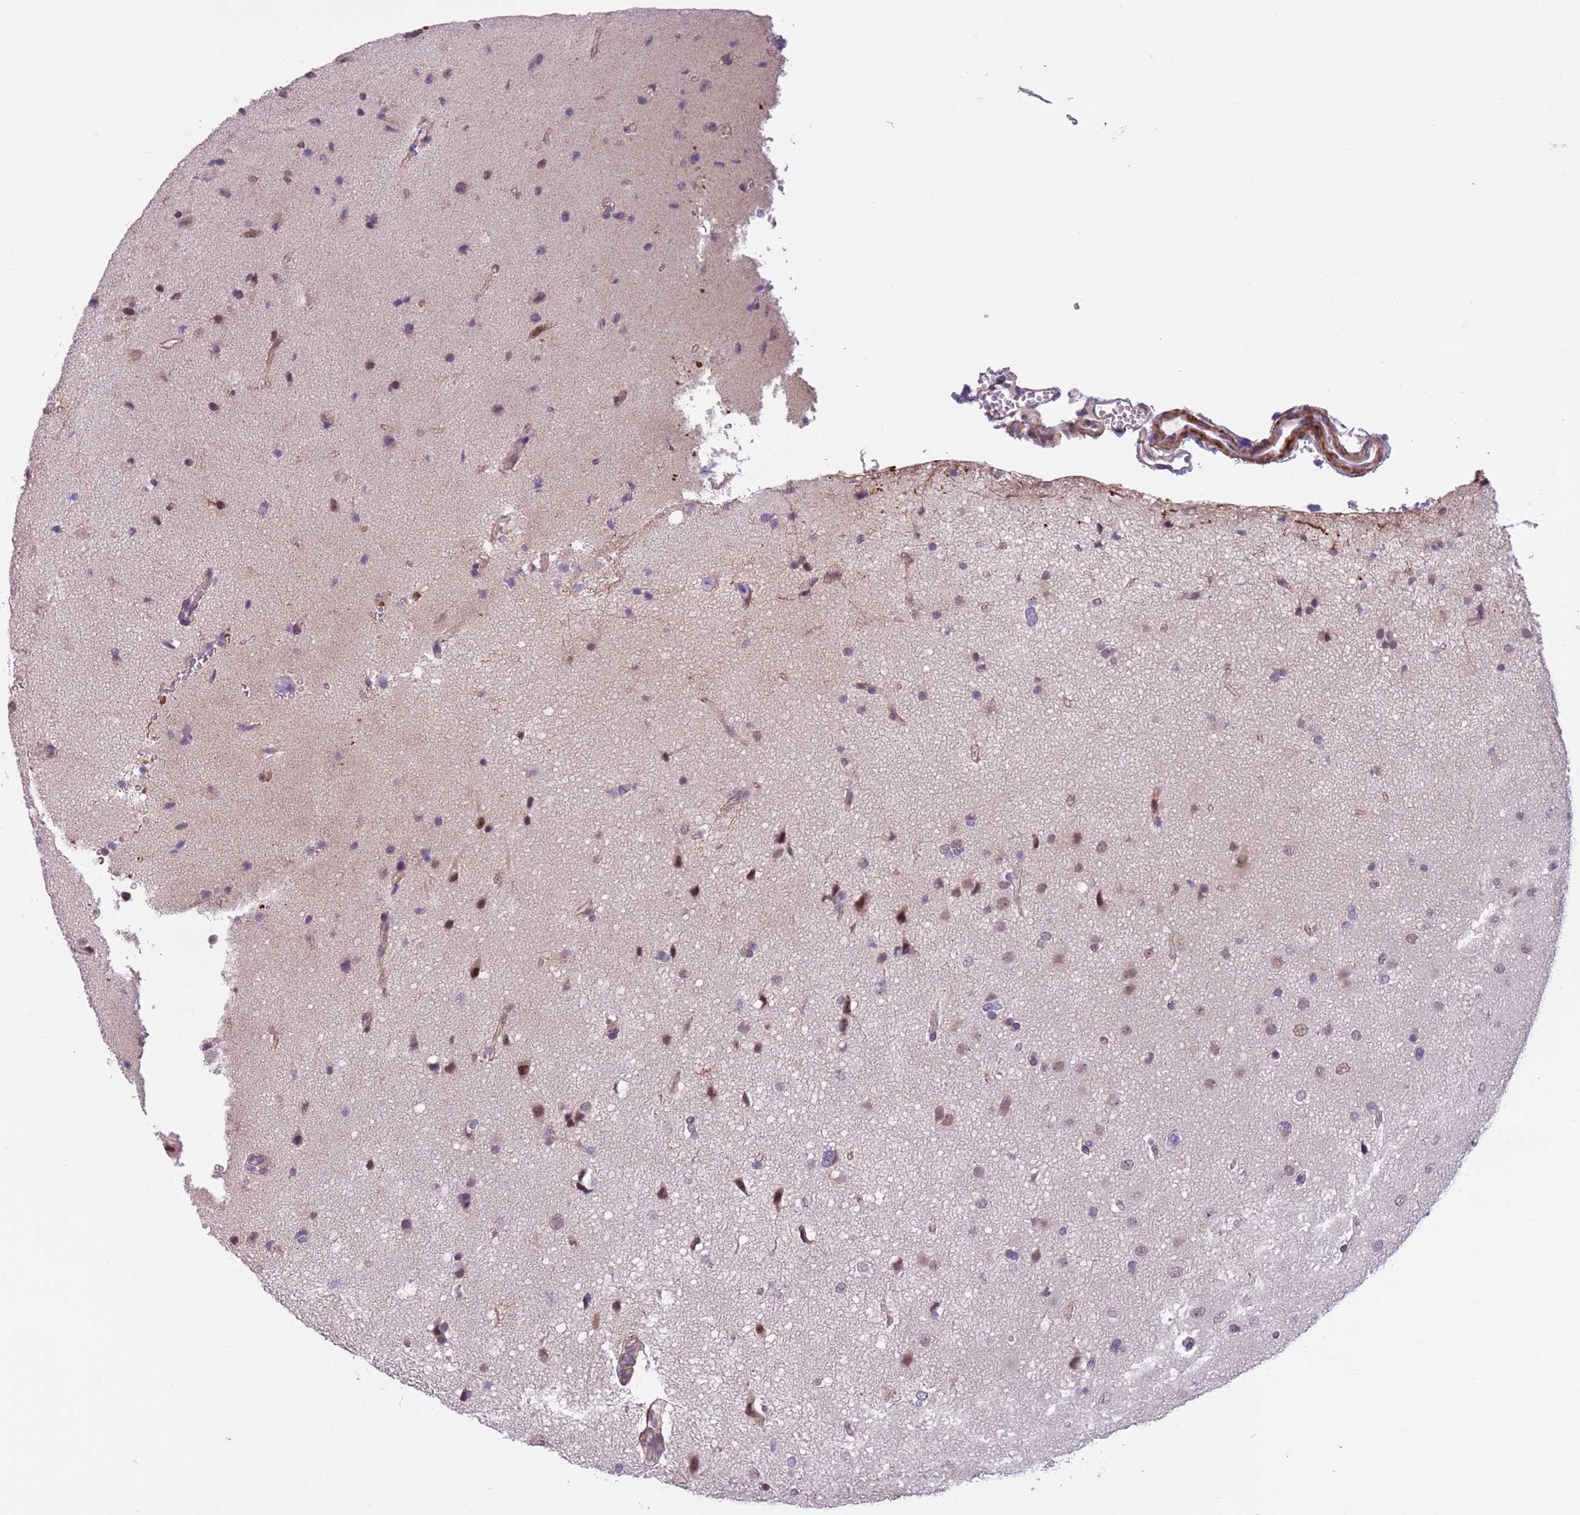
{"staining": {"intensity": "negative", "quantity": "none", "location": "none"}, "tissue": "glioma", "cell_type": "Tumor cells", "image_type": "cancer", "snomed": [{"axis": "morphology", "description": "Glioma, malignant, High grade"}, {"axis": "topography", "description": "Brain"}], "caption": "Tumor cells show no significant positivity in glioma. Nuclei are stained in blue.", "gene": "JAML", "patient": {"sex": "male", "age": 72}}